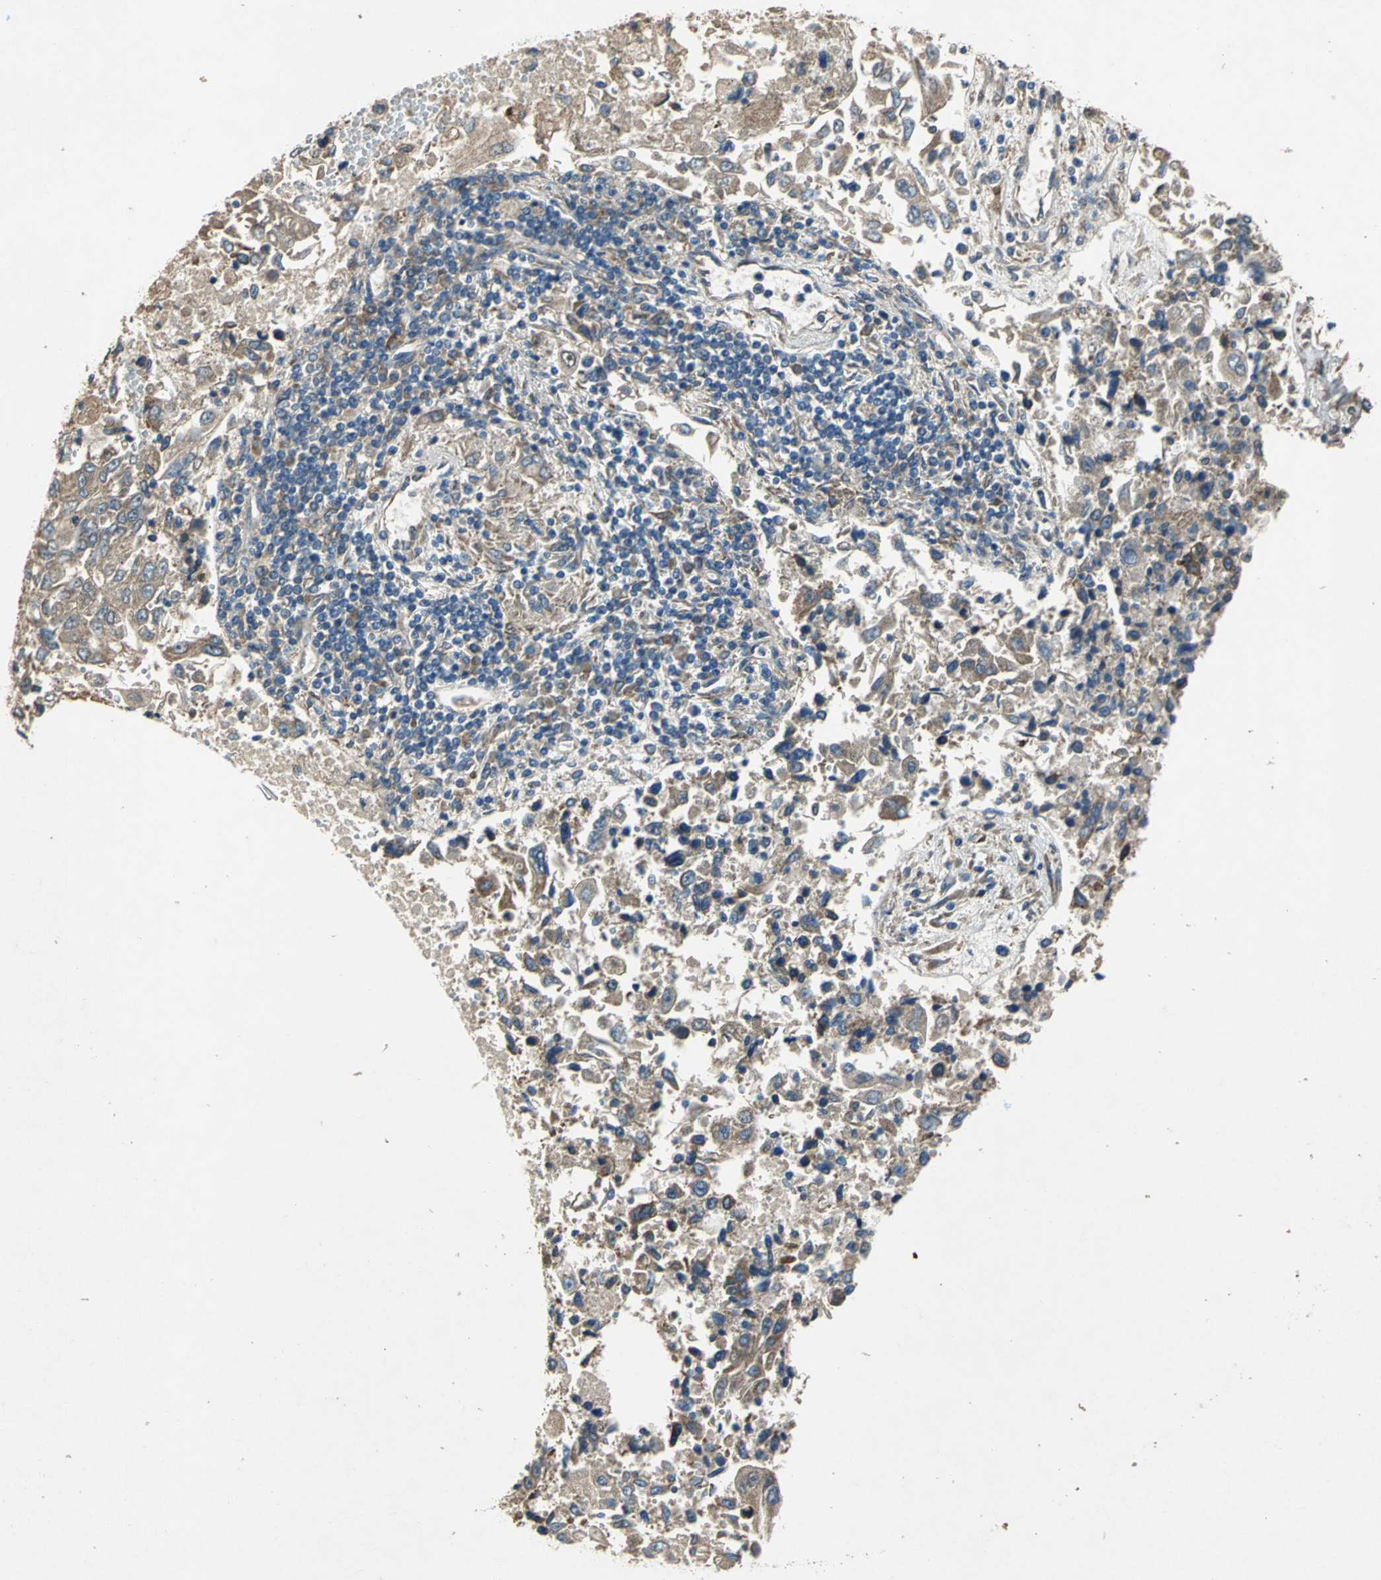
{"staining": {"intensity": "moderate", "quantity": ">75%", "location": "cytoplasmic/membranous"}, "tissue": "lung cancer", "cell_type": "Tumor cells", "image_type": "cancer", "snomed": [{"axis": "morphology", "description": "Adenocarcinoma, NOS"}, {"axis": "topography", "description": "Lung"}], "caption": "Immunohistochemistry (IHC) image of lung adenocarcinoma stained for a protein (brown), which demonstrates medium levels of moderate cytoplasmic/membranous staining in about >75% of tumor cells.", "gene": "HEPH", "patient": {"sex": "male", "age": 84}}